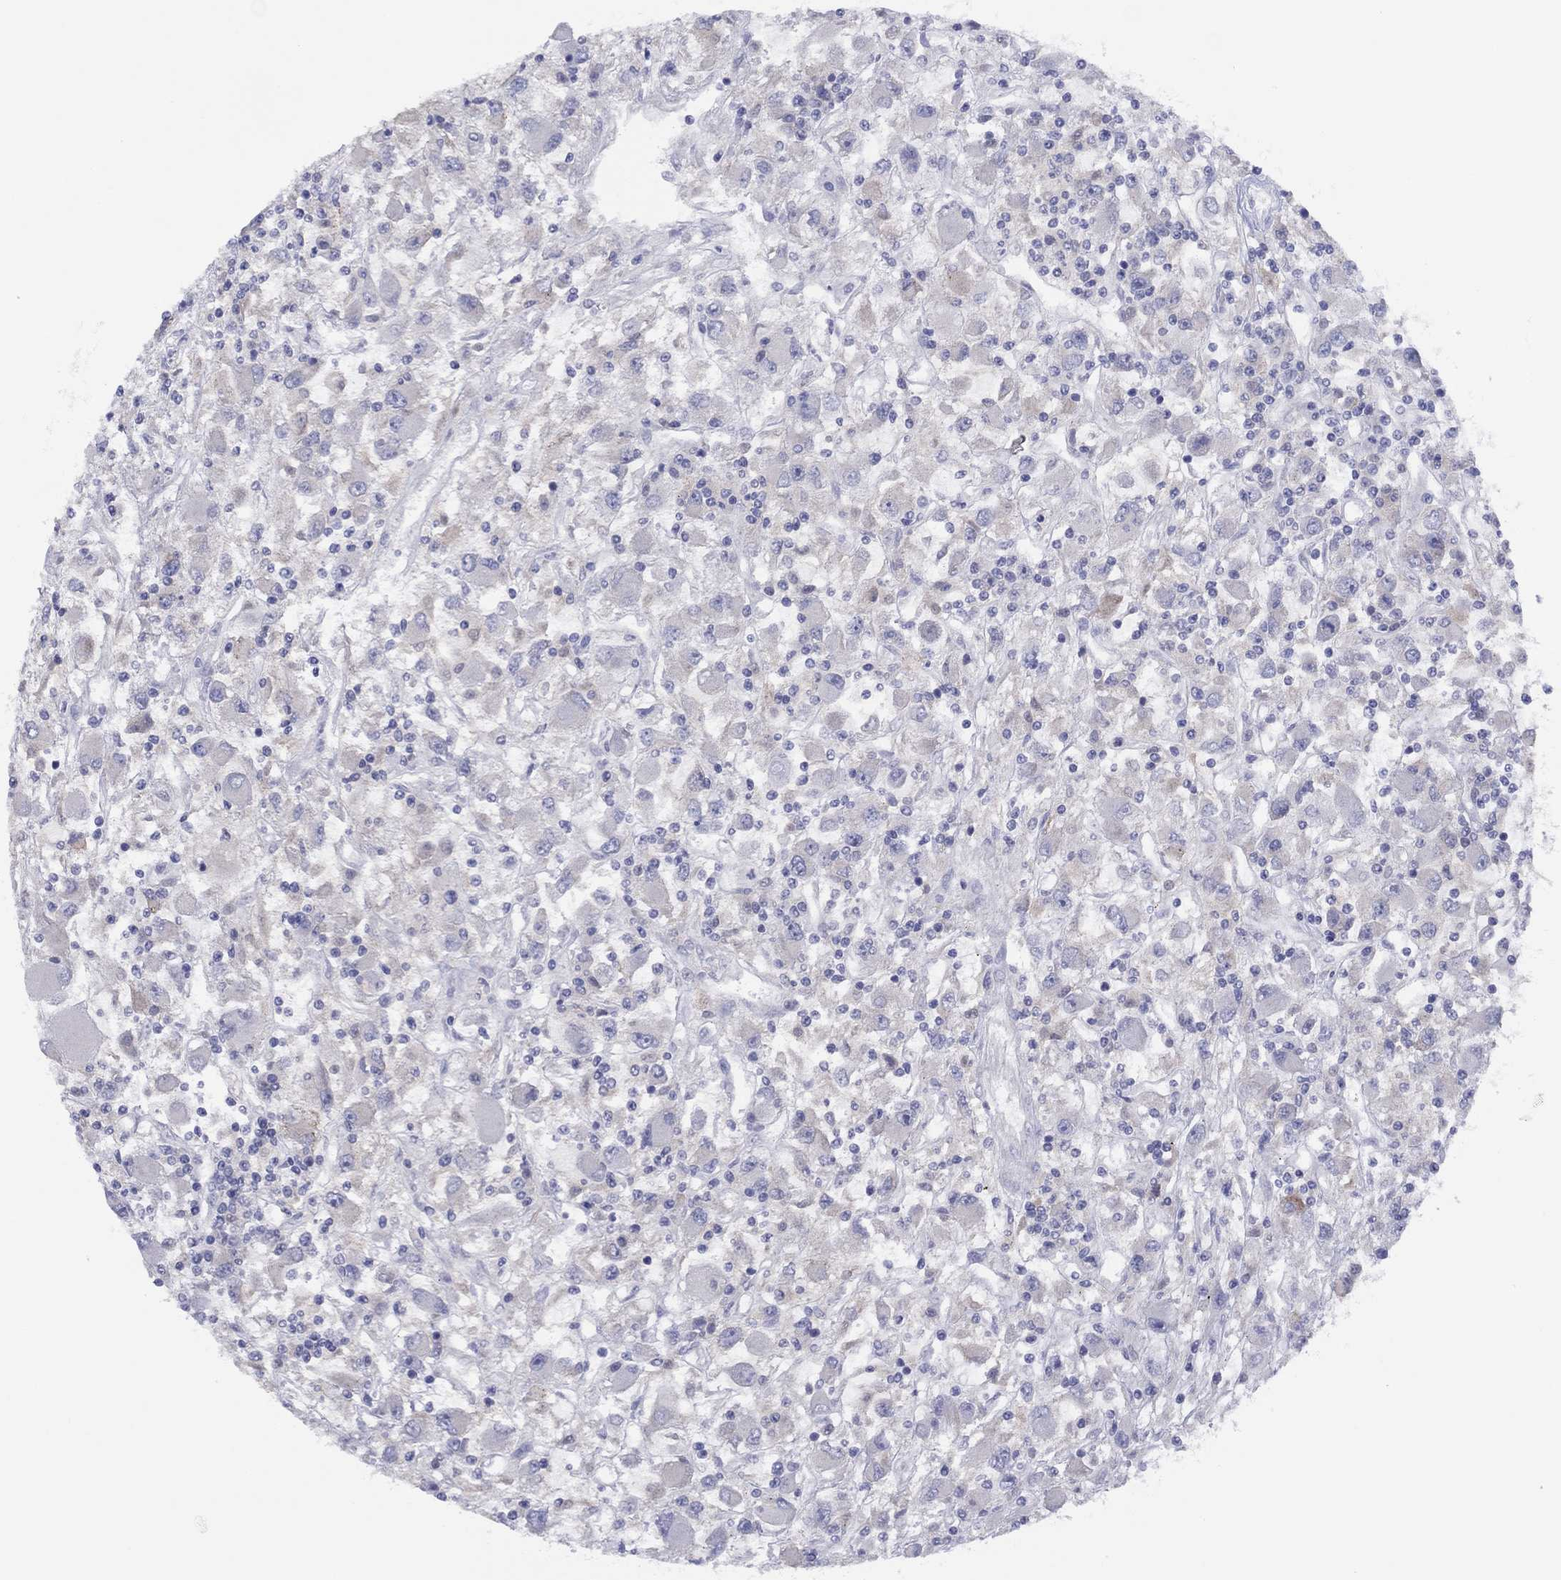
{"staining": {"intensity": "weak", "quantity": "<25%", "location": "cytoplasmic/membranous"}, "tissue": "renal cancer", "cell_type": "Tumor cells", "image_type": "cancer", "snomed": [{"axis": "morphology", "description": "Adenocarcinoma, NOS"}, {"axis": "topography", "description": "Kidney"}], "caption": "This micrograph is of renal cancer stained with IHC to label a protein in brown with the nuclei are counter-stained blue. There is no staining in tumor cells.", "gene": "CYP2B6", "patient": {"sex": "female", "age": 67}}